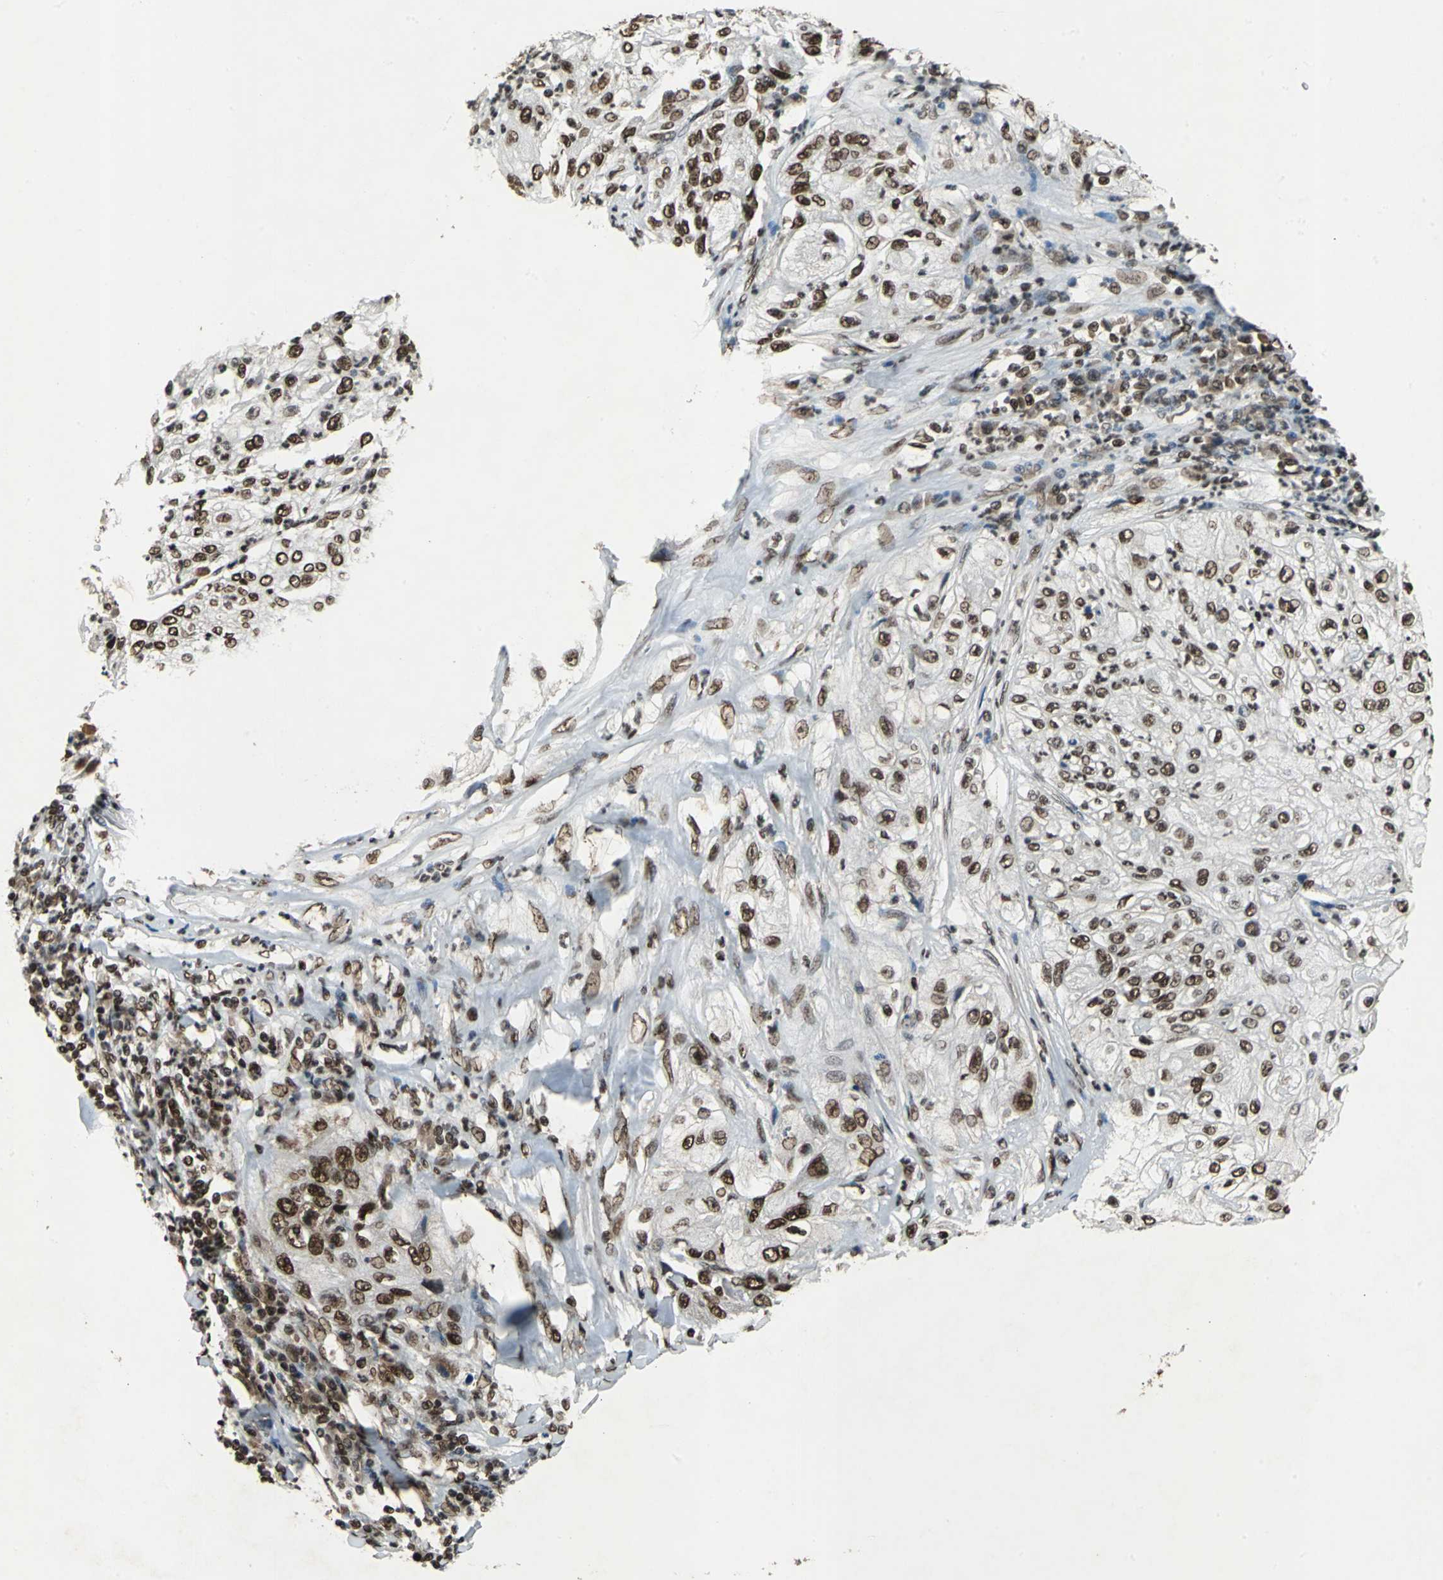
{"staining": {"intensity": "moderate", "quantity": ">75%", "location": "nuclear"}, "tissue": "lung cancer", "cell_type": "Tumor cells", "image_type": "cancer", "snomed": [{"axis": "morphology", "description": "Inflammation, NOS"}, {"axis": "morphology", "description": "Squamous cell carcinoma, NOS"}, {"axis": "topography", "description": "Lymph node"}, {"axis": "topography", "description": "Soft tissue"}, {"axis": "topography", "description": "Lung"}], "caption": "A histopathology image of lung cancer stained for a protein displays moderate nuclear brown staining in tumor cells. The protein of interest is stained brown, and the nuclei are stained in blue (DAB (3,3'-diaminobenzidine) IHC with brightfield microscopy, high magnification).", "gene": "MTA2", "patient": {"sex": "male", "age": 66}}